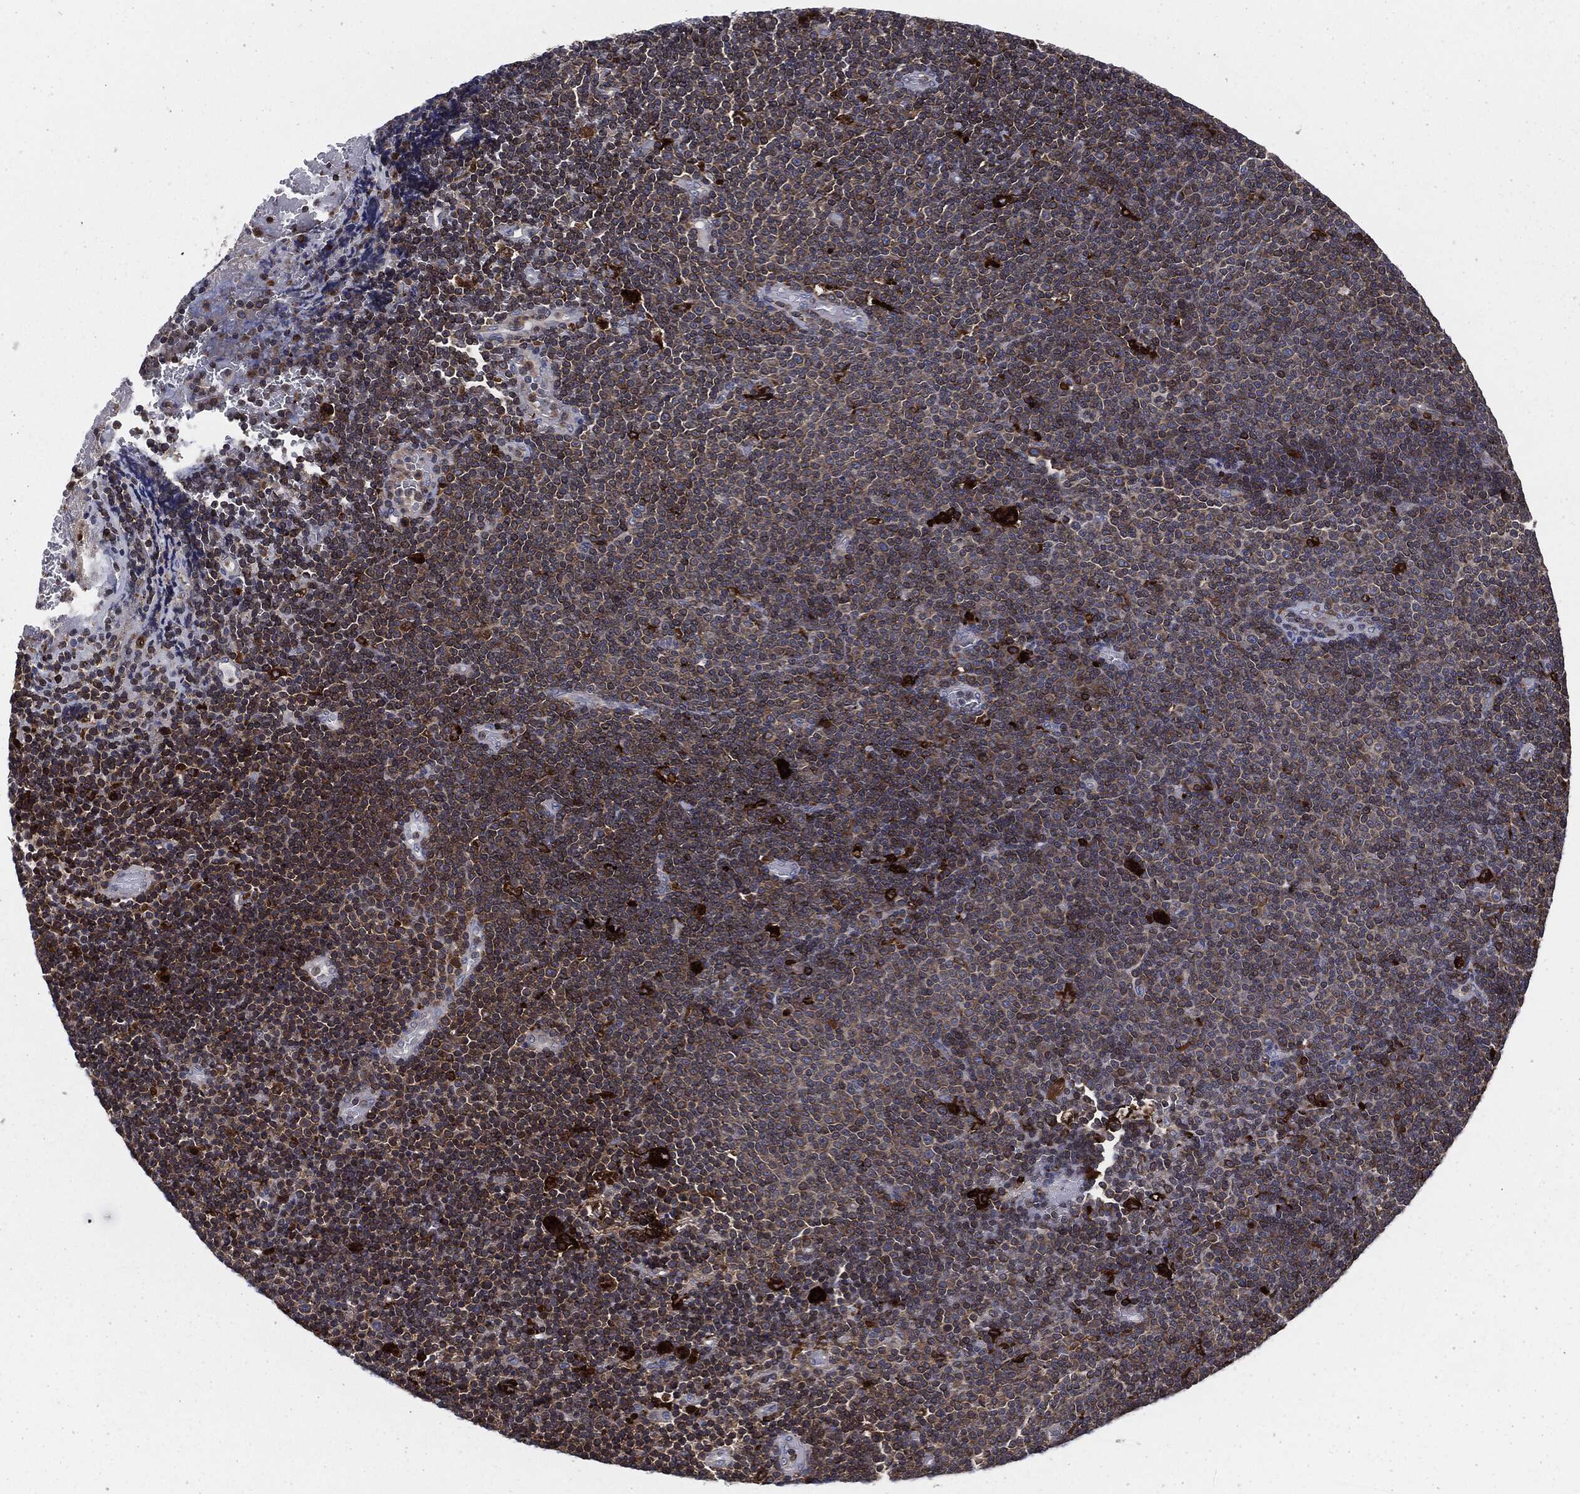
{"staining": {"intensity": "moderate", "quantity": ">75%", "location": "cytoplasmic/membranous"}, "tissue": "lymphoma", "cell_type": "Tumor cells", "image_type": "cancer", "snomed": [{"axis": "morphology", "description": "Malignant lymphoma, non-Hodgkin's type, Low grade"}, {"axis": "topography", "description": "Brain"}], "caption": "The histopathology image reveals a brown stain indicating the presence of a protein in the cytoplasmic/membranous of tumor cells in low-grade malignant lymphoma, non-Hodgkin's type.", "gene": "TMEM11", "patient": {"sex": "female", "age": 66}}